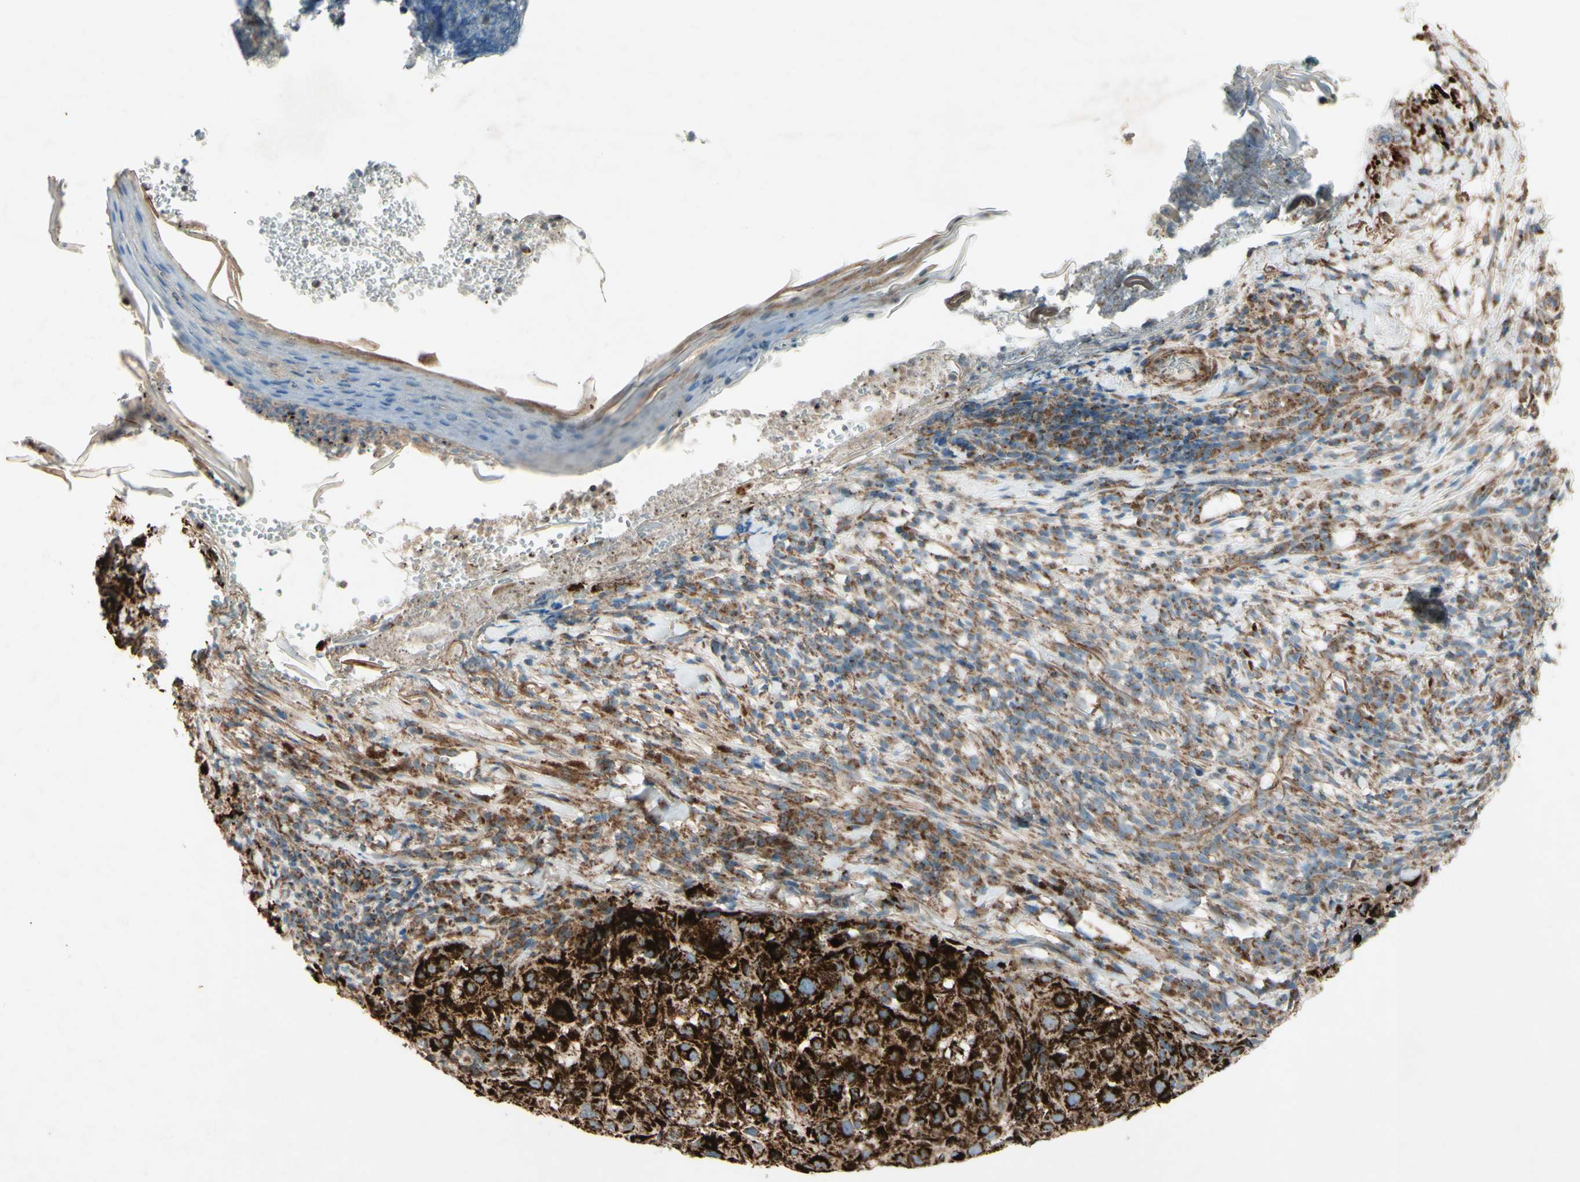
{"staining": {"intensity": "strong", "quantity": ">75%", "location": "cytoplasmic/membranous"}, "tissue": "melanoma", "cell_type": "Tumor cells", "image_type": "cancer", "snomed": [{"axis": "morphology", "description": "Necrosis, NOS"}, {"axis": "morphology", "description": "Malignant melanoma, NOS"}, {"axis": "topography", "description": "Skin"}], "caption": "Strong cytoplasmic/membranous protein expression is present in about >75% of tumor cells in melanoma.", "gene": "RHOT1", "patient": {"sex": "female", "age": 87}}